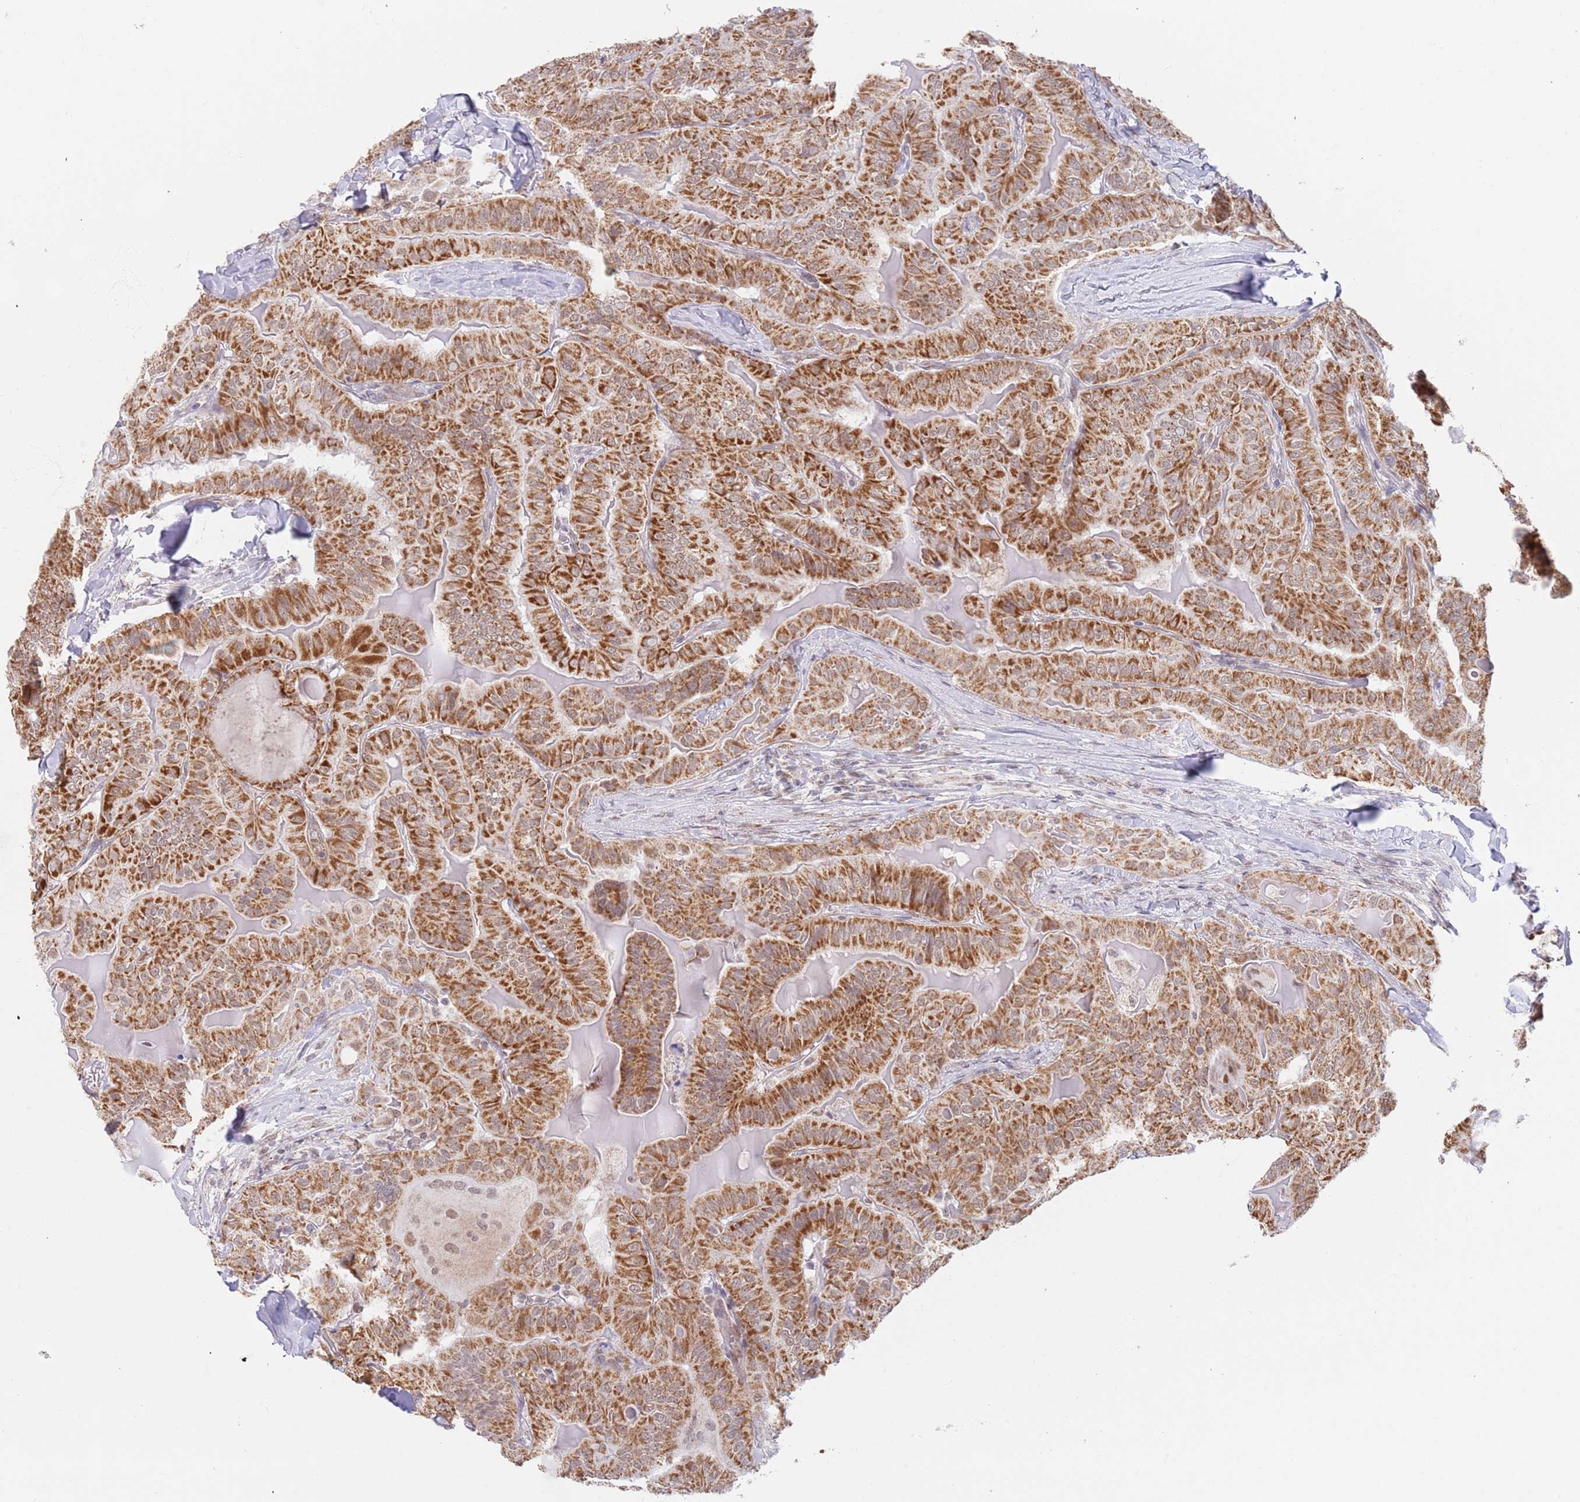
{"staining": {"intensity": "strong", "quantity": ">75%", "location": "cytoplasmic/membranous"}, "tissue": "thyroid cancer", "cell_type": "Tumor cells", "image_type": "cancer", "snomed": [{"axis": "morphology", "description": "Papillary adenocarcinoma, NOS"}, {"axis": "topography", "description": "Thyroid gland"}], "caption": "A brown stain highlights strong cytoplasmic/membranous expression of a protein in human papillary adenocarcinoma (thyroid) tumor cells.", "gene": "TIMM13", "patient": {"sex": "female", "age": 68}}